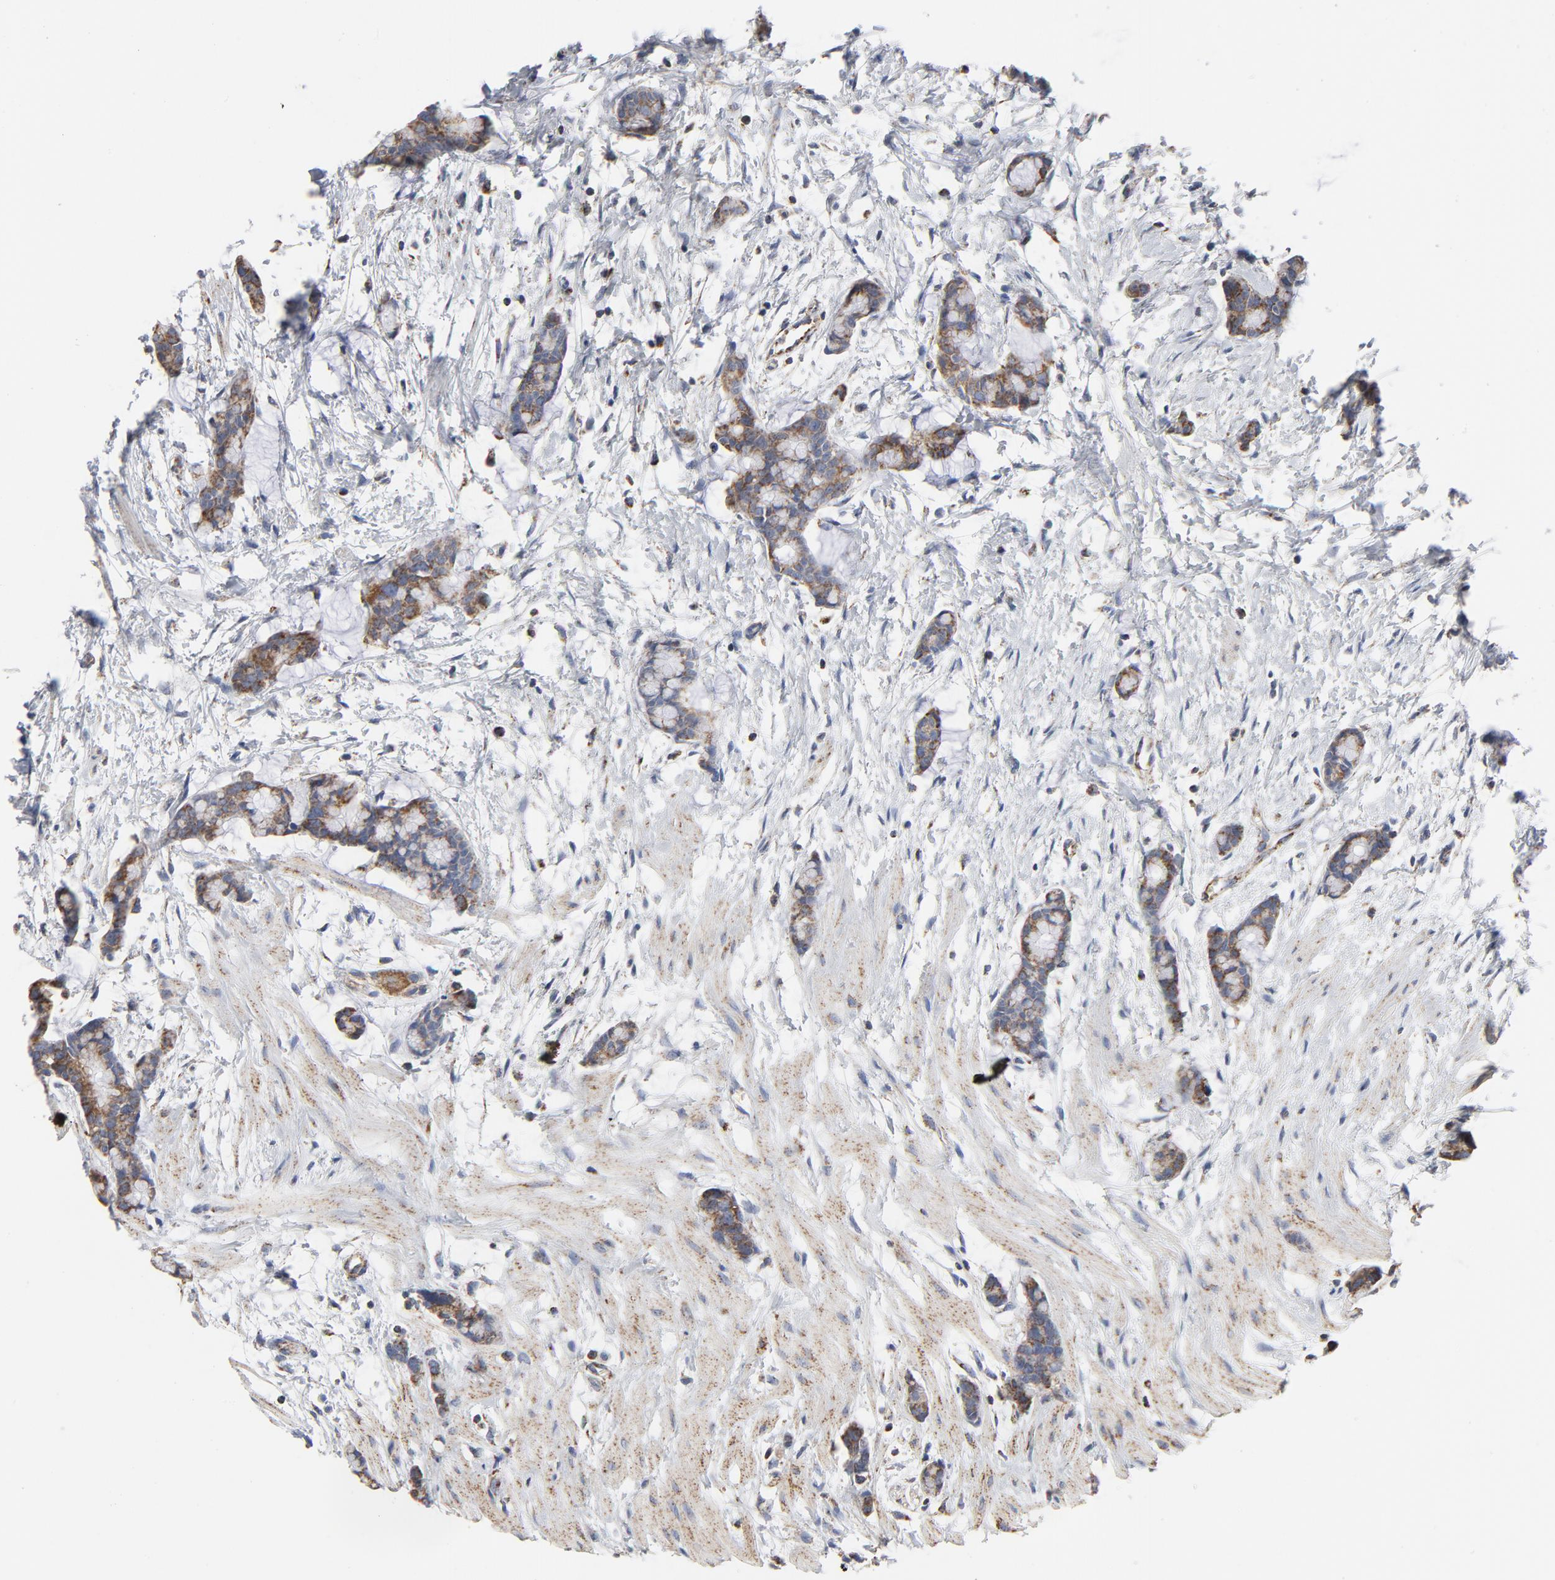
{"staining": {"intensity": "moderate", "quantity": ">75%", "location": "cytoplasmic/membranous"}, "tissue": "colorectal cancer", "cell_type": "Tumor cells", "image_type": "cancer", "snomed": [{"axis": "morphology", "description": "Adenocarcinoma, NOS"}, {"axis": "topography", "description": "Colon"}], "caption": "Immunohistochemistry (IHC) (DAB) staining of human colorectal cancer exhibits moderate cytoplasmic/membranous protein positivity in approximately >75% of tumor cells.", "gene": "NDUFV2", "patient": {"sex": "male", "age": 14}}